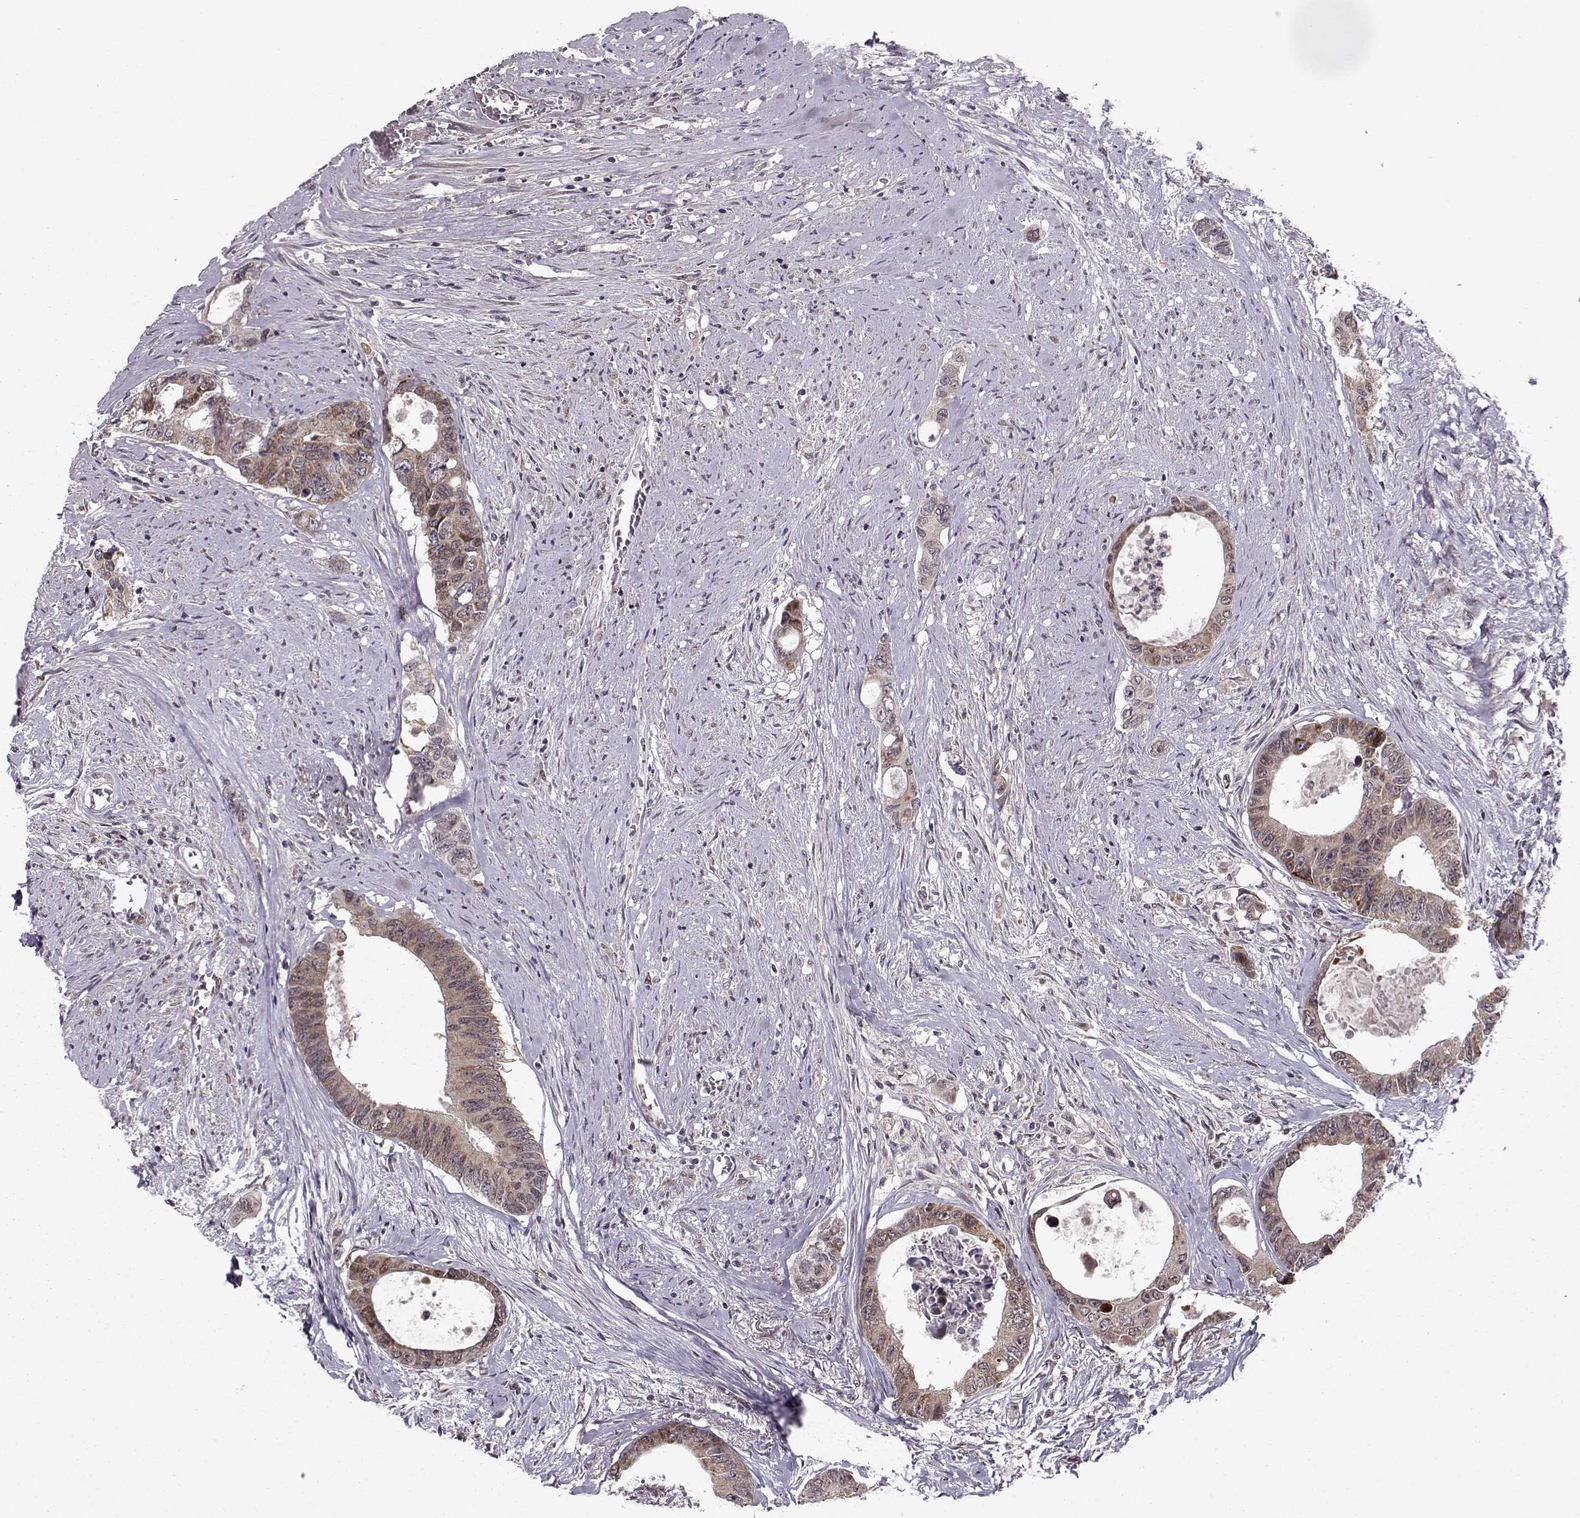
{"staining": {"intensity": "moderate", "quantity": ">75%", "location": "cytoplasmic/membranous"}, "tissue": "colorectal cancer", "cell_type": "Tumor cells", "image_type": "cancer", "snomed": [{"axis": "morphology", "description": "Adenocarcinoma, NOS"}, {"axis": "topography", "description": "Rectum"}], "caption": "This is an image of immunohistochemistry staining of colorectal cancer, which shows moderate expression in the cytoplasmic/membranous of tumor cells.", "gene": "RAI1", "patient": {"sex": "male", "age": 59}}